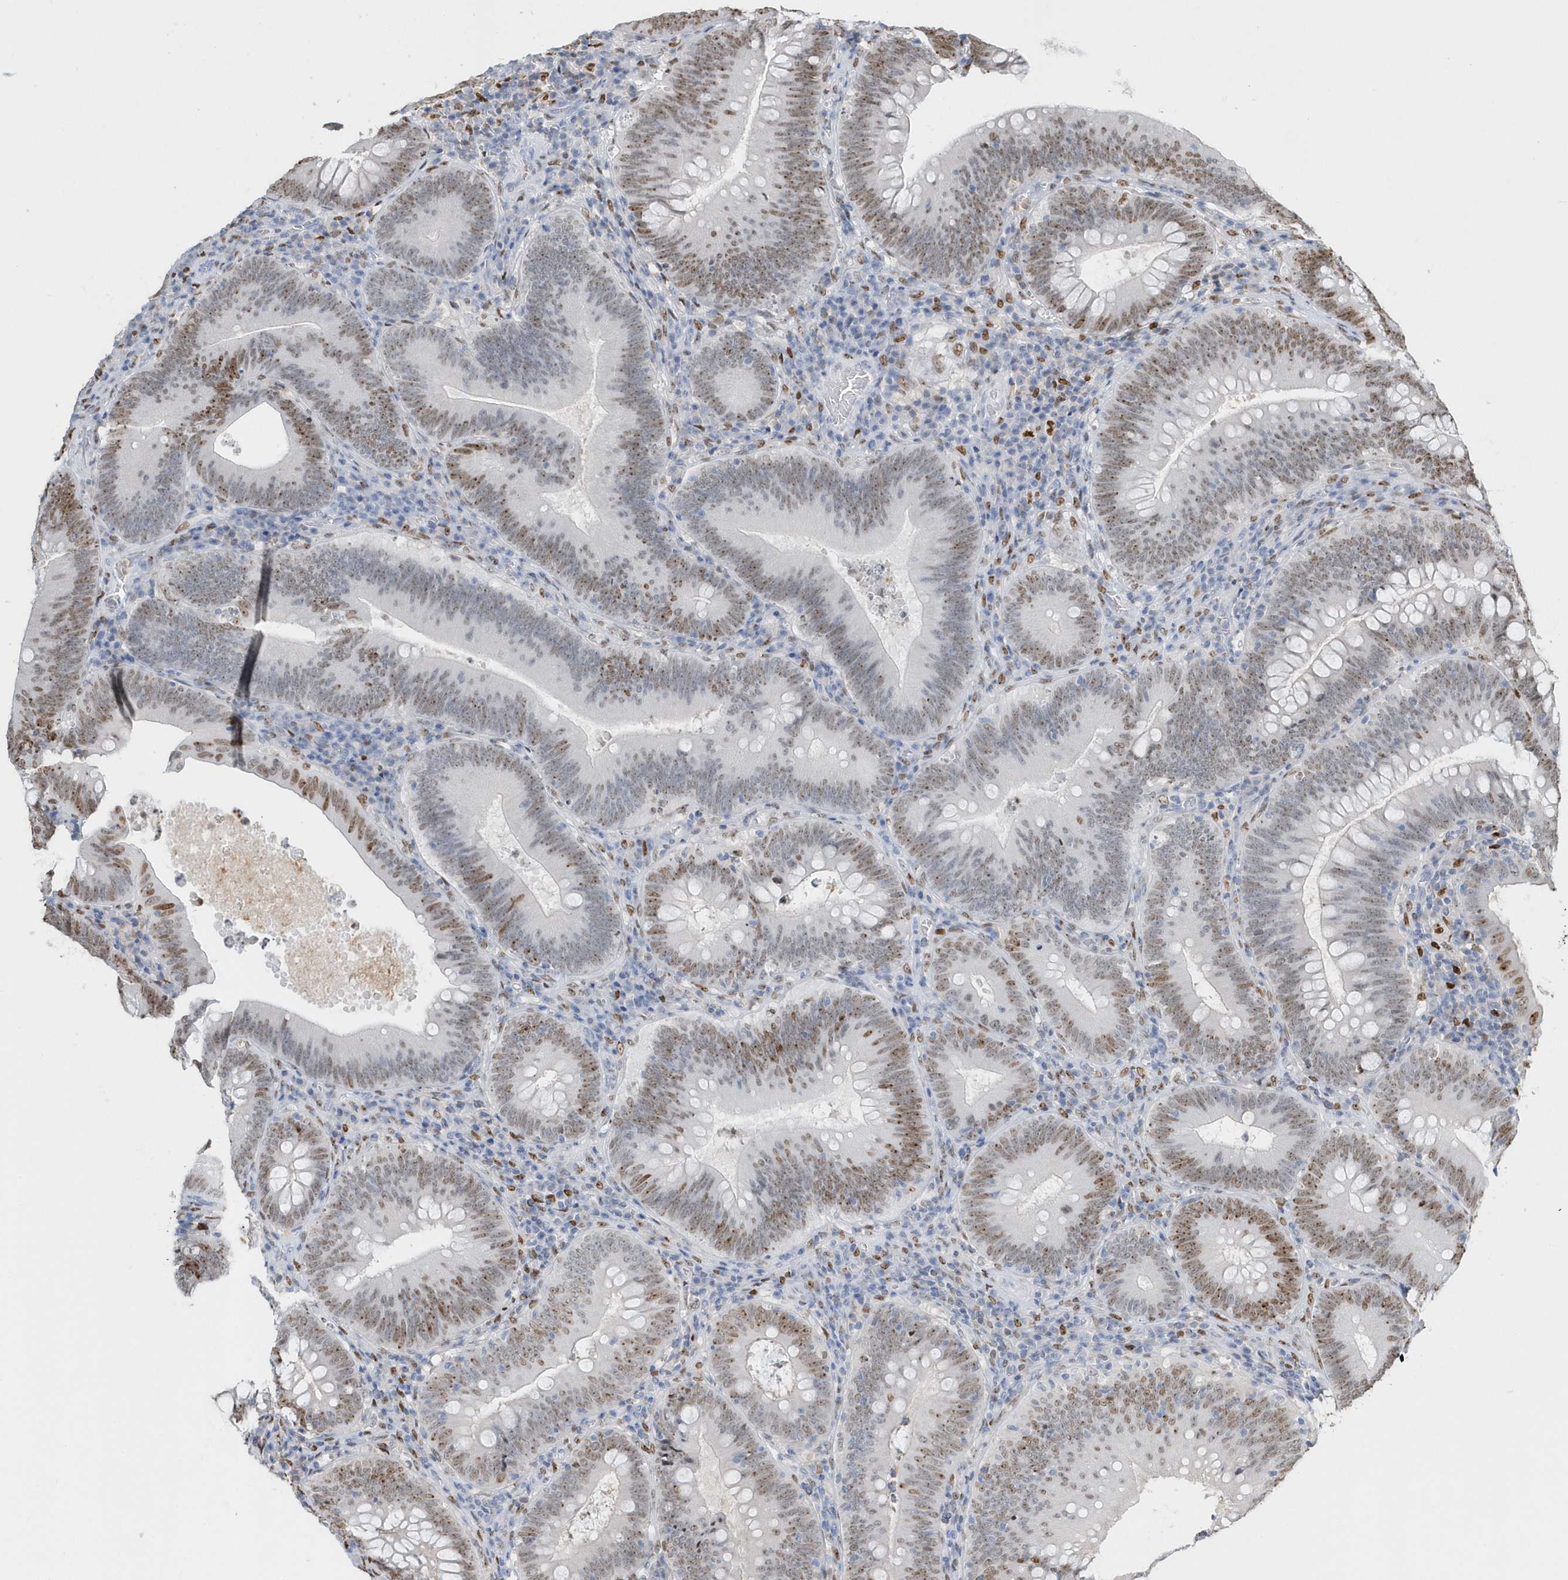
{"staining": {"intensity": "moderate", "quantity": "25%-75%", "location": "nuclear"}, "tissue": "colorectal cancer", "cell_type": "Tumor cells", "image_type": "cancer", "snomed": [{"axis": "morphology", "description": "Normal tissue, NOS"}, {"axis": "topography", "description": "Colon"}], "caption": "Immunohistochemistry (IHC) of human colorectal cancer displays medium levels of moderate nuclear positivity in approximately 25%-75% of tumor cells.", "gene": "MACROH2A2", "patient": {"sex": "female", "age": 82}}